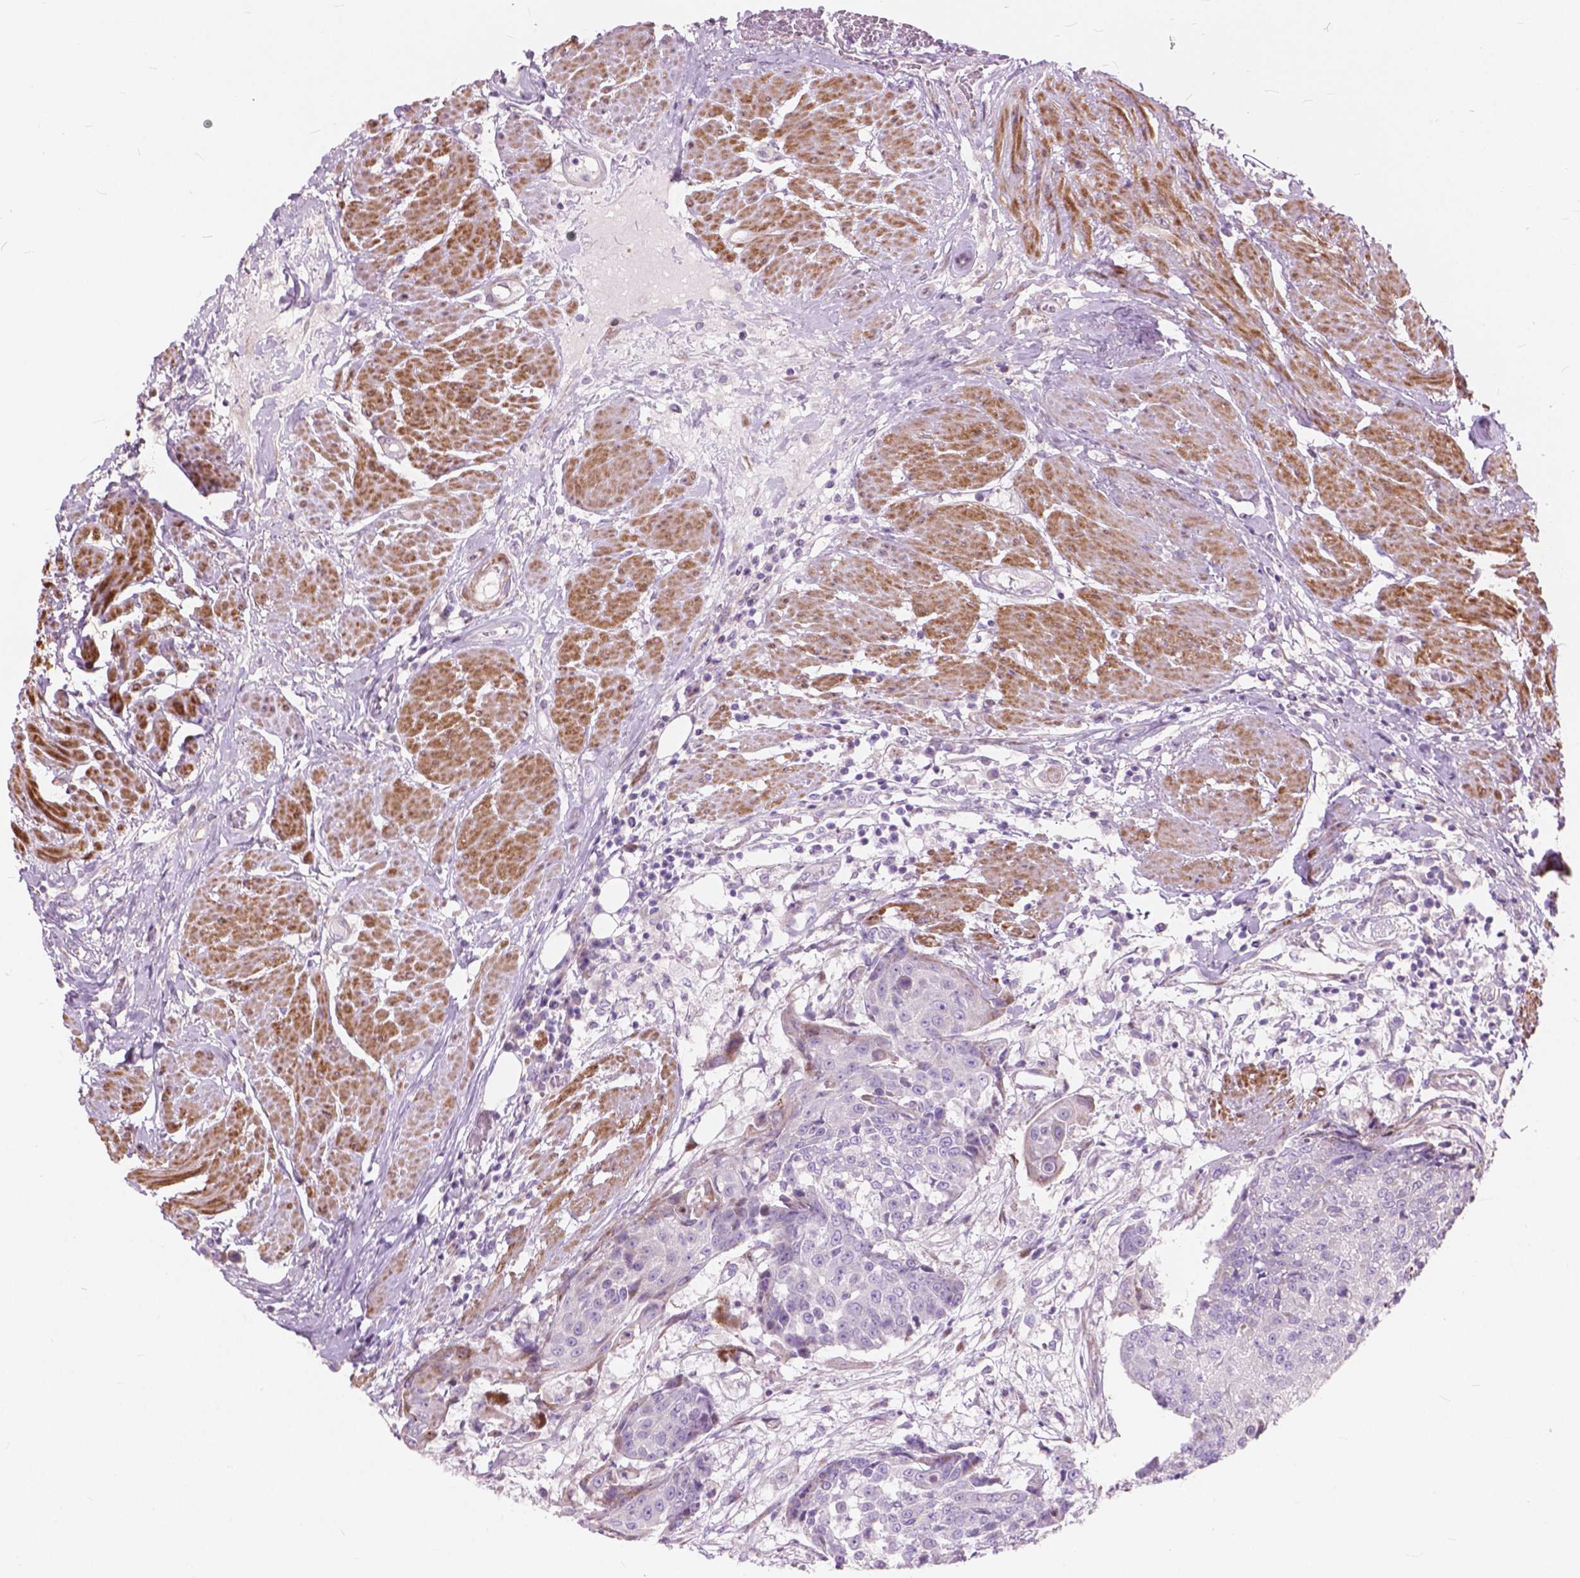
{"staining": {"intensity": "negative", "quantity": "none", "location": "none"}, "tissue": "urothelial cancer", "cell_type": "Tumor cells", "image_type": "cancer", "snomed": [{"axis": "morphology", "description": "Urothelial carcinoma, High grade"}, {"axis": "topography", "description": "Urinary bladder"}], "caption": "Histopathology image shows no protein positivity in tumor cells of urothelial carcinoma (high-grade) tissue.", "gene": "MORN1", "patient": {"sex": "female", "age": 63}}